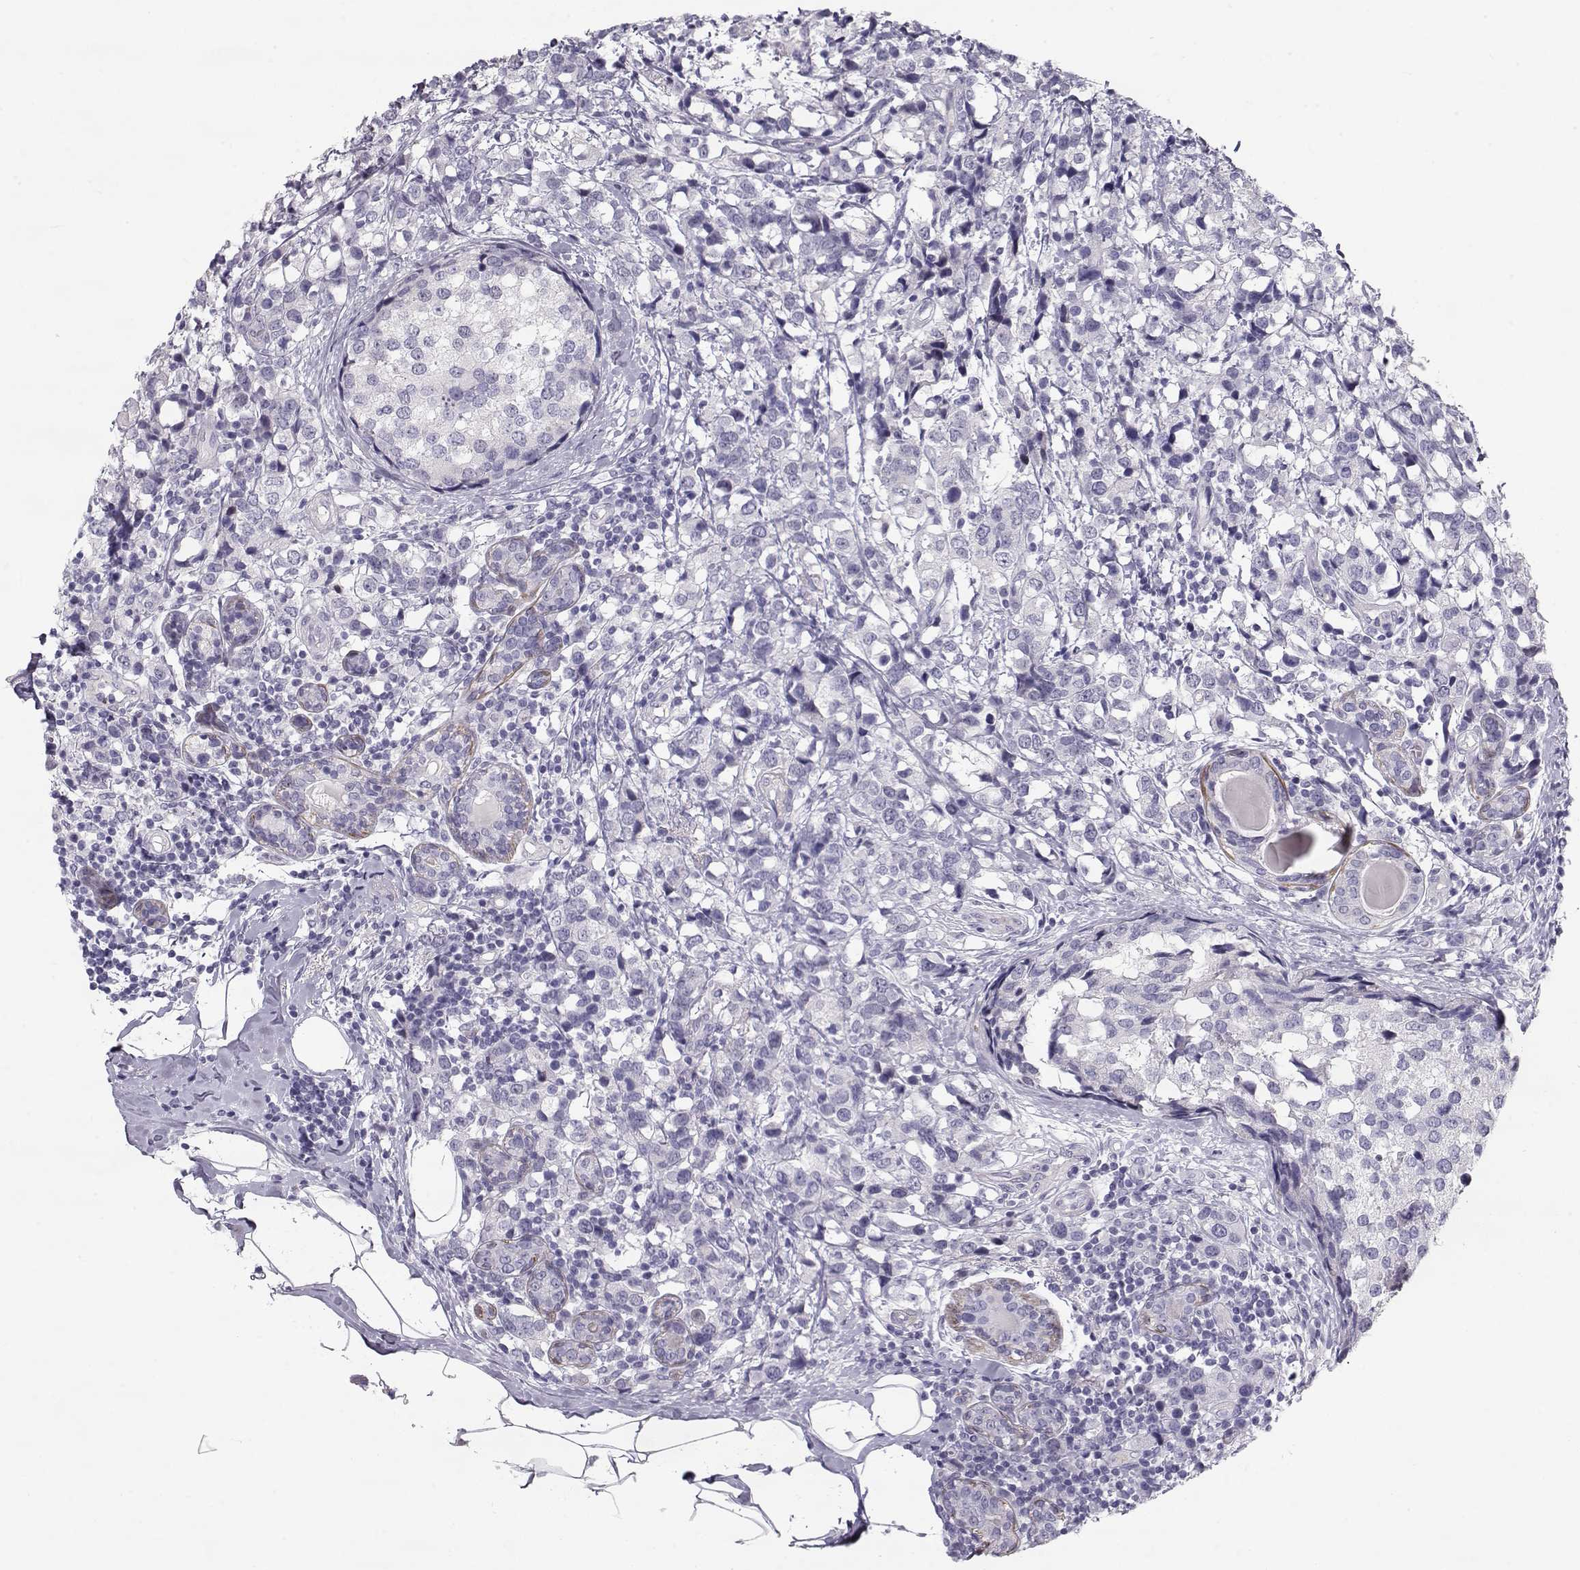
{"staining": {"intensity": "negative", "quantity": "none", "location": "none"}, "tissue": "breast cancer", "cell_type": "Tumor cells", "image_type": "cancer", "snomed": [{"axis": "morphology", "description": "Lobular carcinoma"}, {"axis": "topography", "description": "Breast"}], "caption": "The immunohistochemistry photomicrograph has no significant staining in tumor cells of breast lobular carcinoma tissue.", "gene": "SLITRK3", "patient": {"sex": "female", "age": 59}}